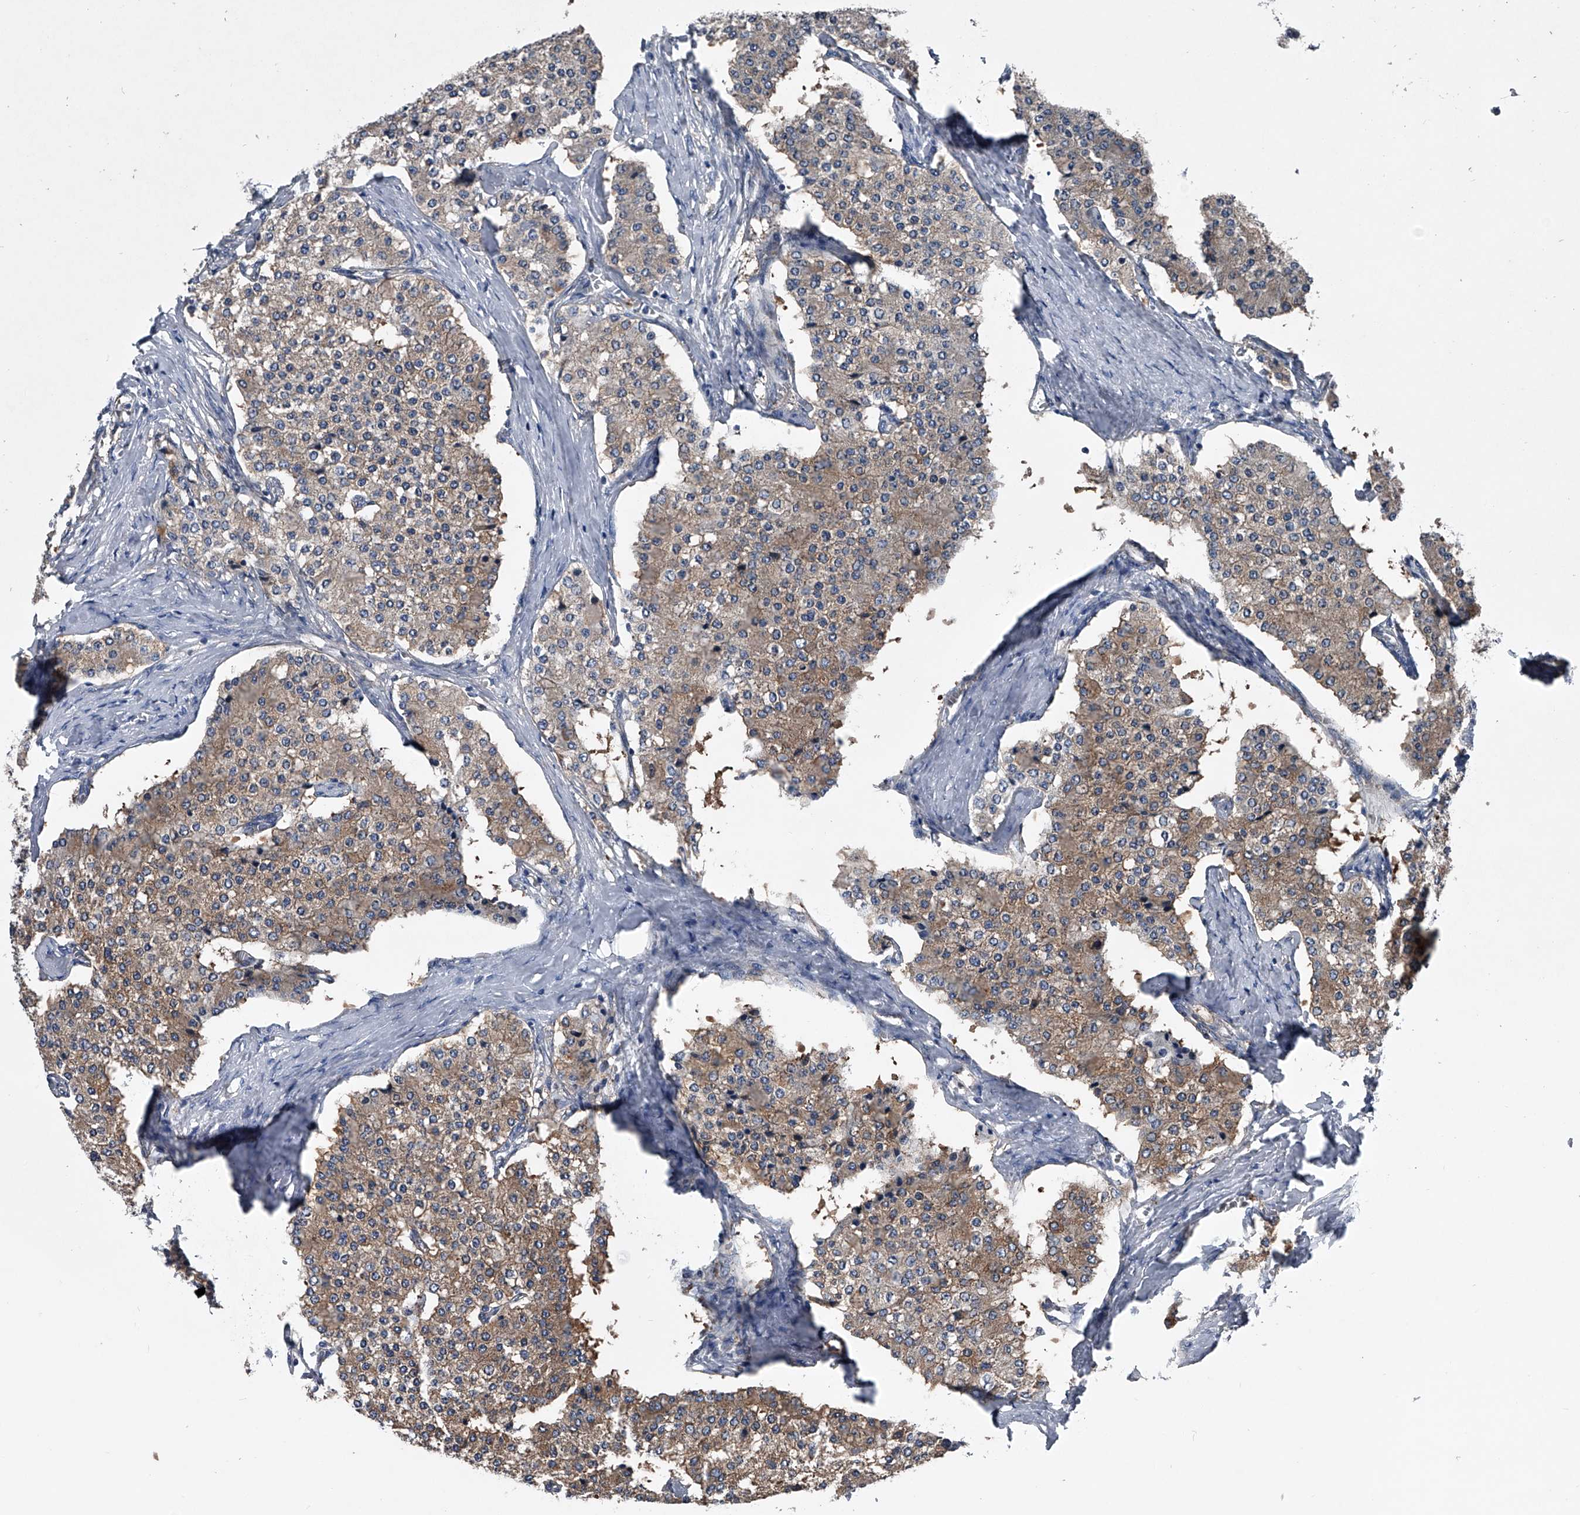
{"staining": {"intensity": "moderate", "quantity": ">75%", "location": "cytoplasmic/membranous"}, "tissue": "carcinoid", "cell_type": "Tumor cells", "image_type": "cancer", "snomed": [{"axis": "morphology", "description": "Carcinoid, malignant, NOS"}, {"axis": "topography", "description": "Colon"}], "caption": "There is medium levels of moderate cytoplasmic/membranous positivity in tumor cells of carcinoid, as demonstrated by immunohistochemical staining (brown color).", "gene": "MAPKAP1", "patient": {"sex": "female", "age": 52}}